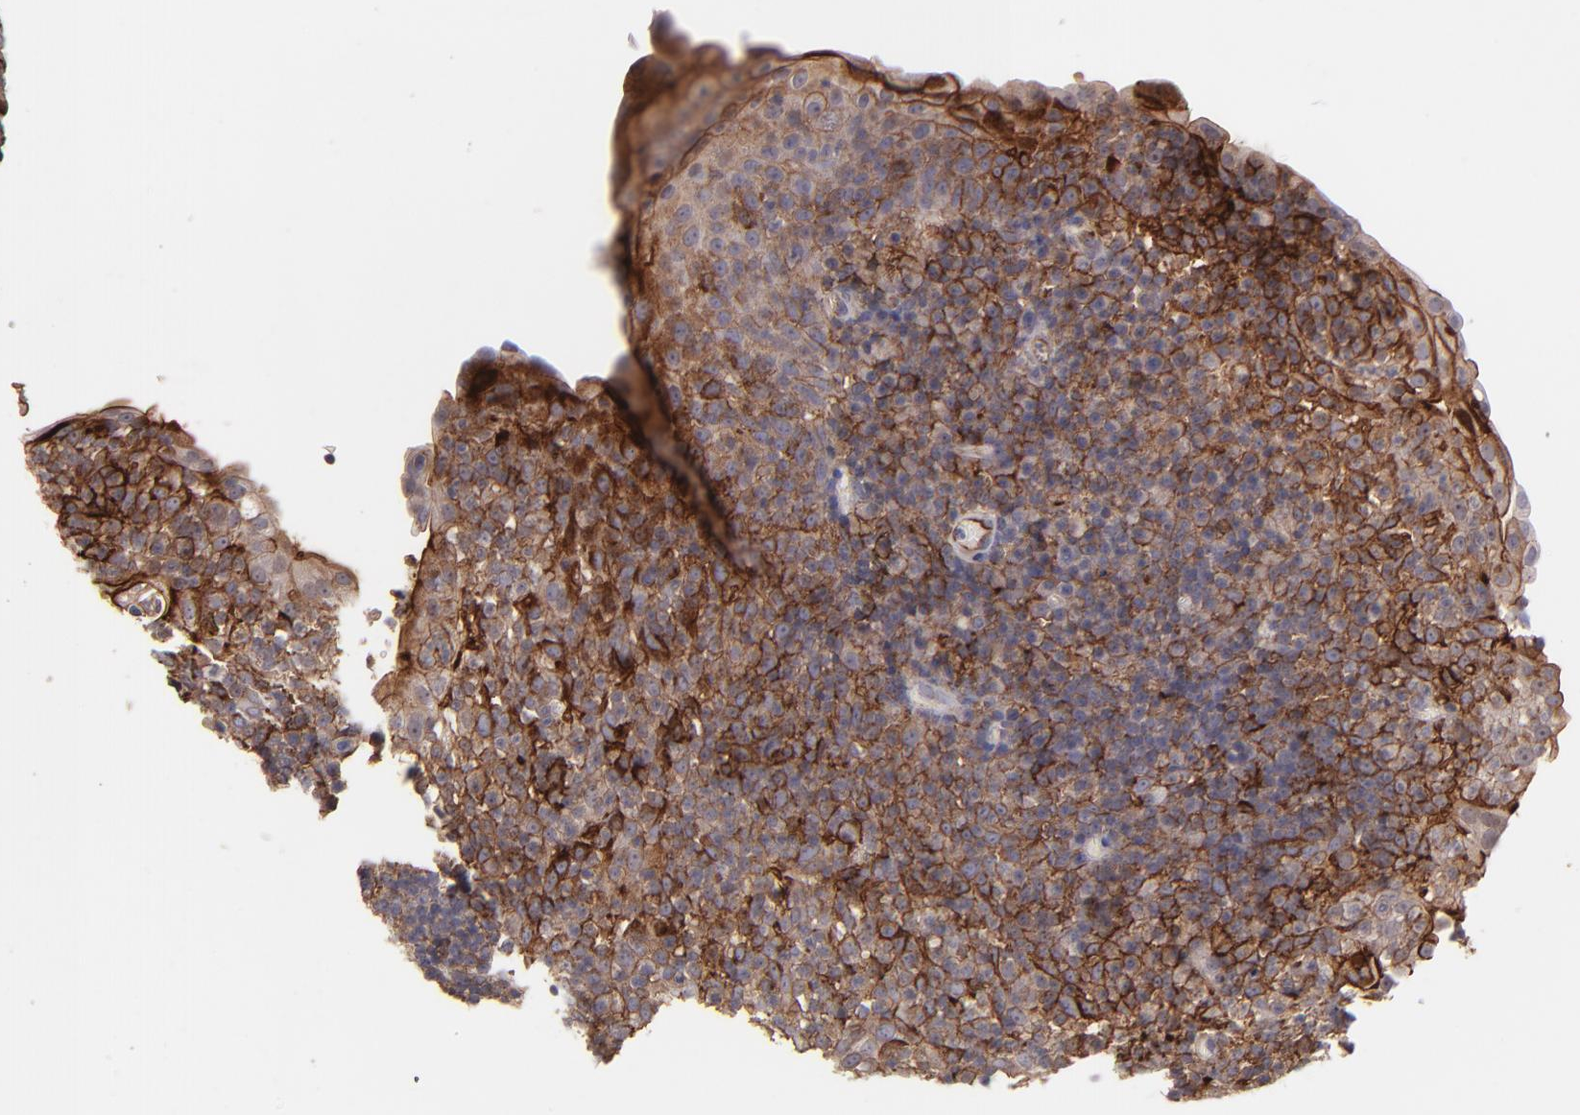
{"staining": {"intensity": "moderate", "quantity": "25%-75%", "location": "cytoplasmic/membranous"}, "tissue": "tonsil", "cell_type": "Germinal center cells", "image_type": "normal", "snomed": [{"axis": "morphology", "description": "Normal tissue, NOS"}, {"axis": "topography", "description": "Tonsil"}], "caption": "Benign tonsil was stained to show a protein in brown. There is medium levels of moderate cytoplasmic/membranous positivity in about 25%-75% of germinal center cells. The staining is performed using DAB brown chromogen to label protein expression. The nuclei are counter-stained blue using hematoxylin.", "gene": "ICAM1", "patient": {"sex": "female", "age": 40}}